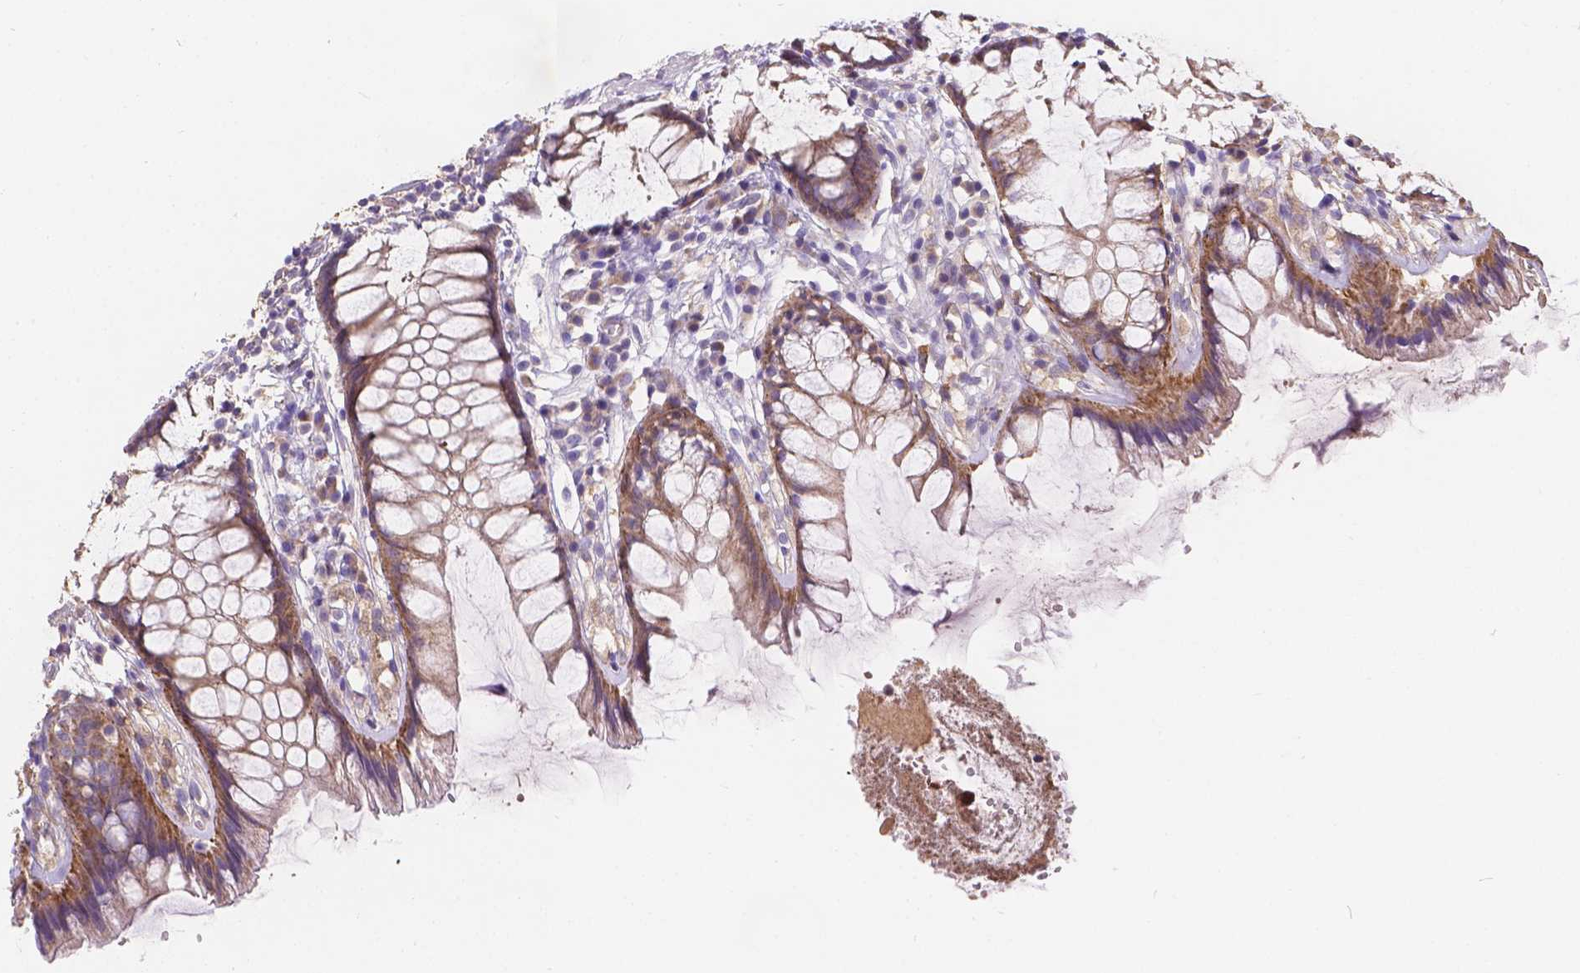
{"staining": {"intensity": "strong", "quantity": "25%-75%", "location": "cytoplasmic/membranous"}, "tissue": "rectum", "cell_type": "Glandular cells", "image_type": "normal", "snomed": [{"axis": "morphology", "description": "Normal tissue, NOS"}, {"axis": "topography", "description": "Rectum"}], "caption": "The photomicrograph demonstrates immunohistochemical staining of normal rectum. There is strong cytoplasmic/membranous staining is present in approximately 25%-75% of glandular cells. The staining was performed using DAB, with brown indicating positive protein expression. Nuclei are stained blue with hematoxylin.", "gene": "CDK10", "patient": {"sex": "female", "age": 62}}